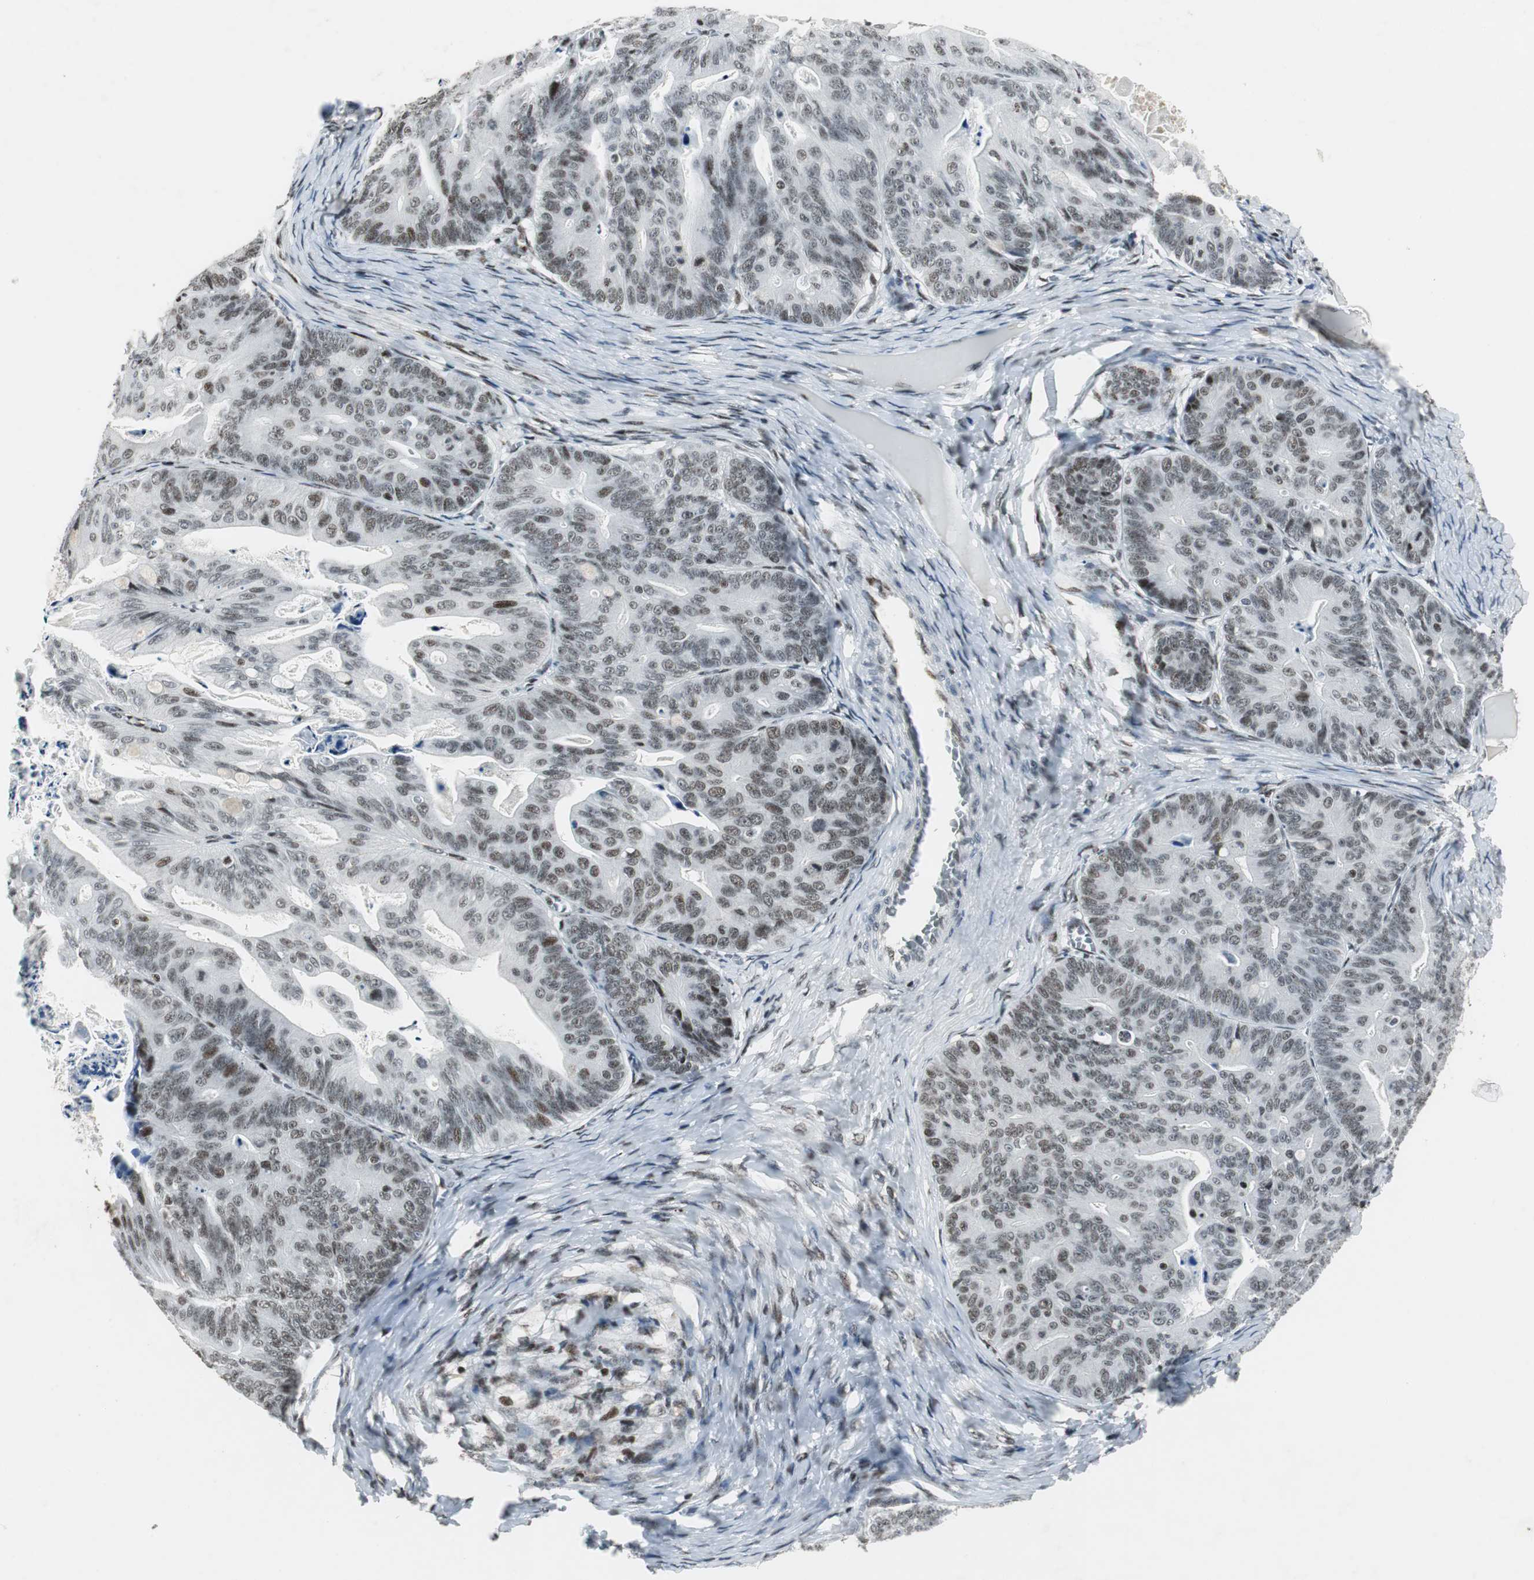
{"staining": {"intensity": "weak", "quantity": ">75%", "location": "nuclear"}, "tissue": "ovarian cancer", "cell_type": "Tumor cells", "image_type": "cancer", "snomed": [{"axis": "morphology", "description": "Cystadenocarcinoma, mucinous, NOS"}, {"axis": "topography", "description": "Ovary"}], "caption": "Immunohistochemistry histopathology image of human mucinous cystadenocarcinoma (ovarian) stained for a protein (brown), which exhibits low levels of weak nuclear positivity in about >75% of tumor cells.", "gene": "RBBP4", "patient": {"sex": "female", "age": 36}}